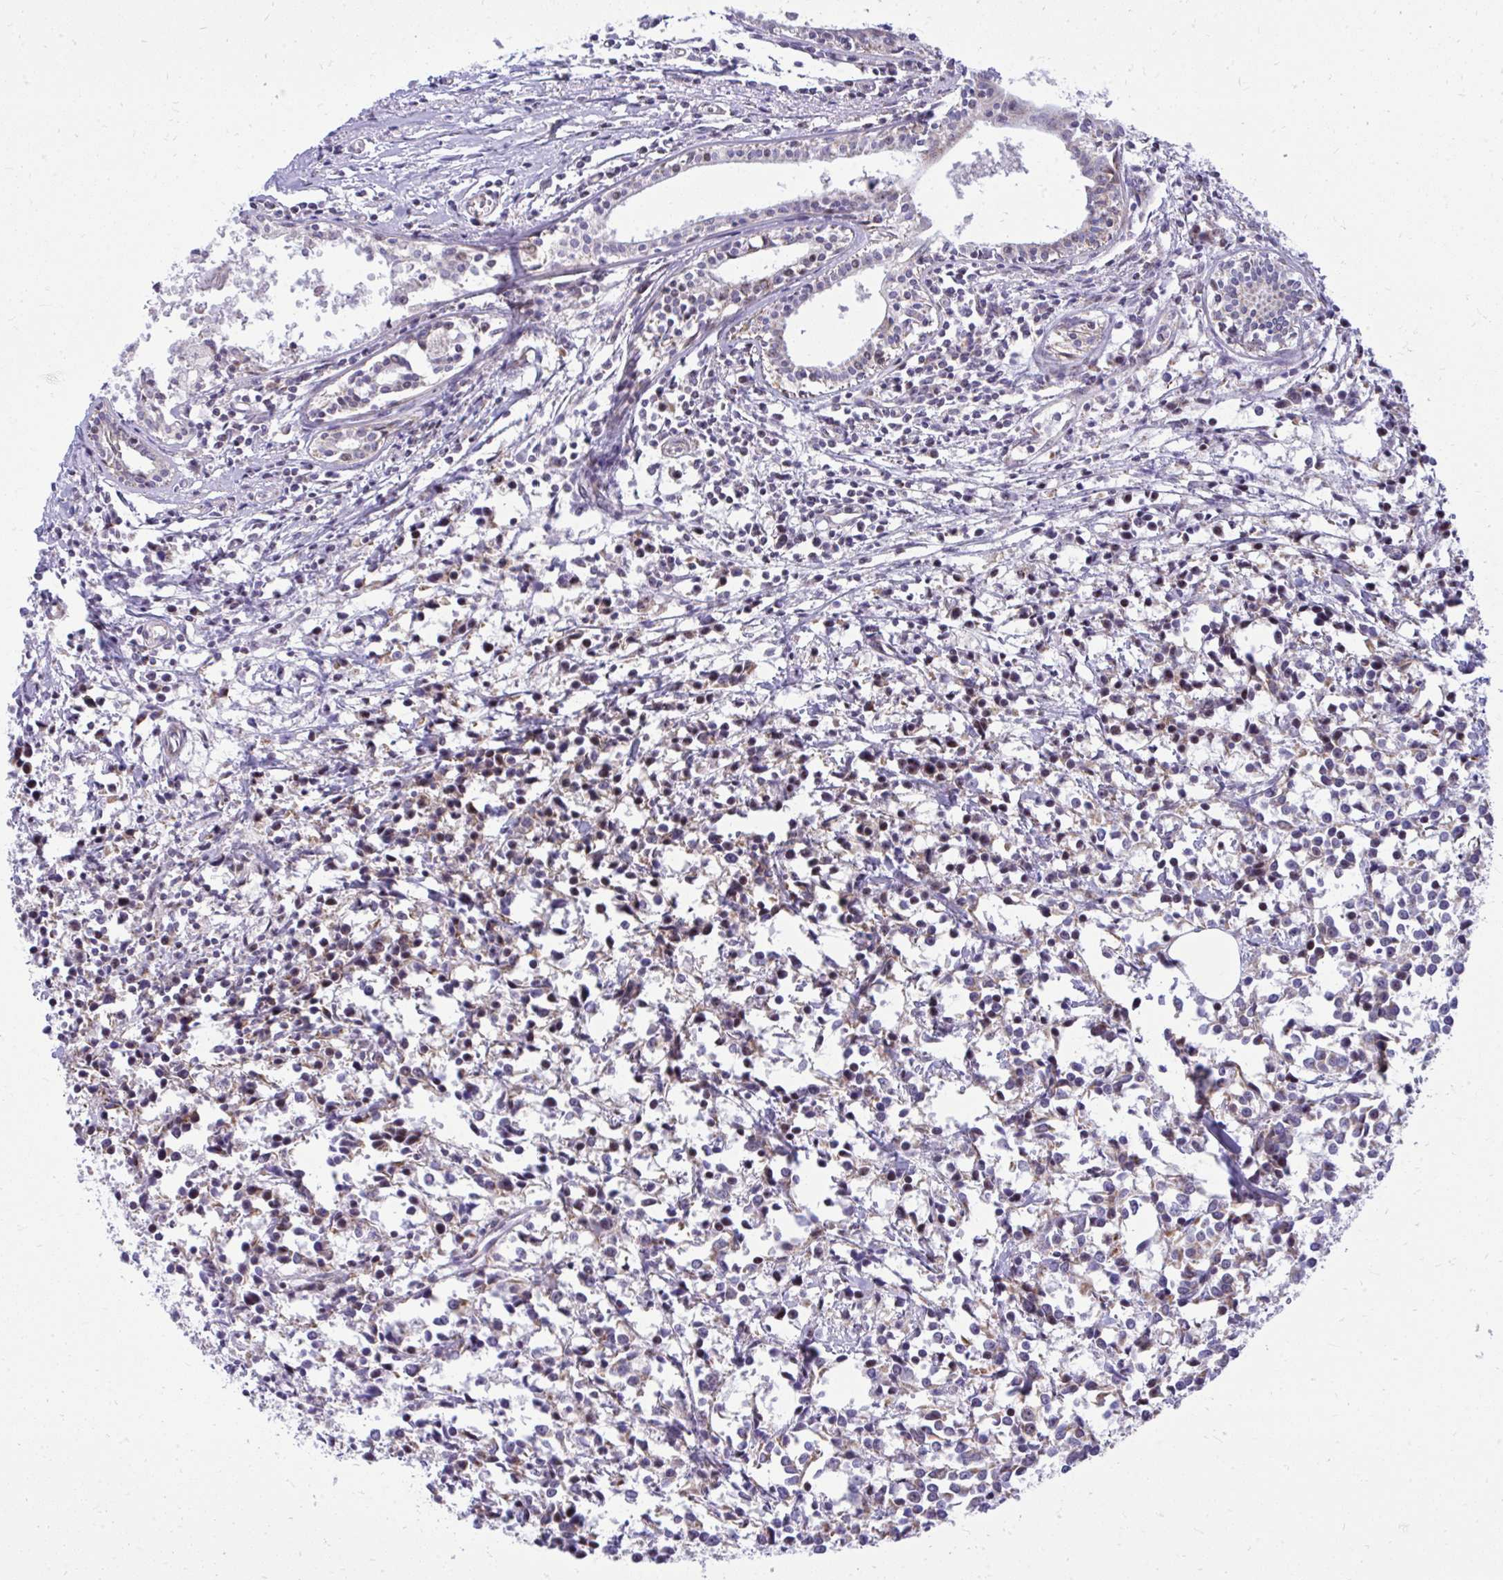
{"staining": {"intensity": "negative", "quantity": "none", "location": "none"}, "tissue": "breast cancer", "cell_type": "Tumor cells", "image_type": "cancer", "snomed": [{"axis": "morphology", "description": "Duct carcinoma"}, {"axis": "topography", "description": "Breast"}], "caption": "A histopathology image of human breast invasive ductal carcinoma is negative for staining in tumor cells. (DAB IHC, high magnification).", "gene": "GPRIN3", "patient": {"sex": "female", "age": 80}}